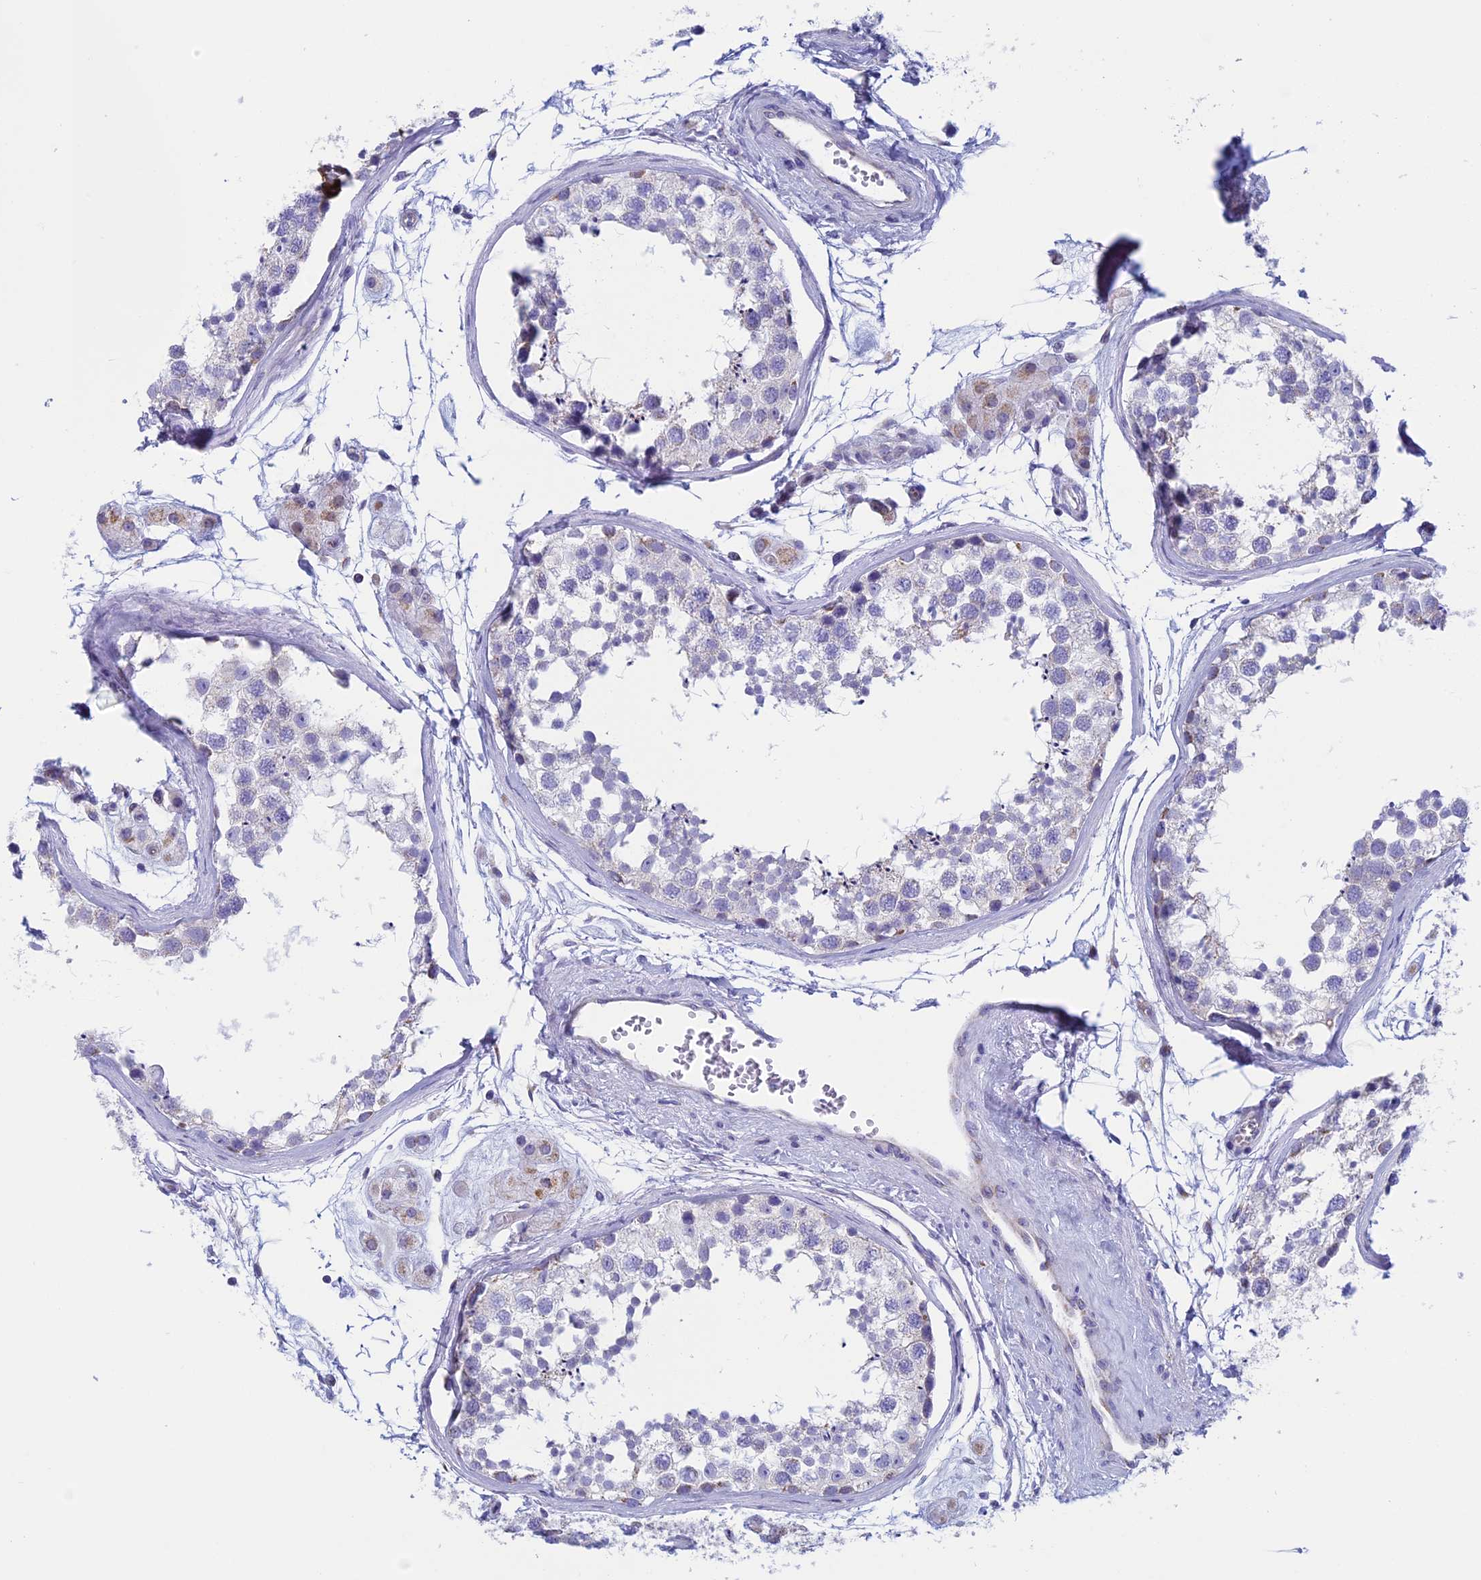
{"staining": {"intensity": "negative", "quantity": "none", "location": "none"}, "tissue": "testis", "cell_type": "Cells in seminiferous ducts", "image_type": "normal", "snomed": [{"axis": "morphology", "description": "Normal tissue, NOS"}, {"axis": "topography", "description": "Testis"}], "caption": "High power microscopy photomicrograph of an immunohistochemistry photomicrograph of normal testis, revealing no significant positivity in cells in seminiferous ducts.", "gene": "NDUFB9", "patient": {"sex": "male", "age": 56}}